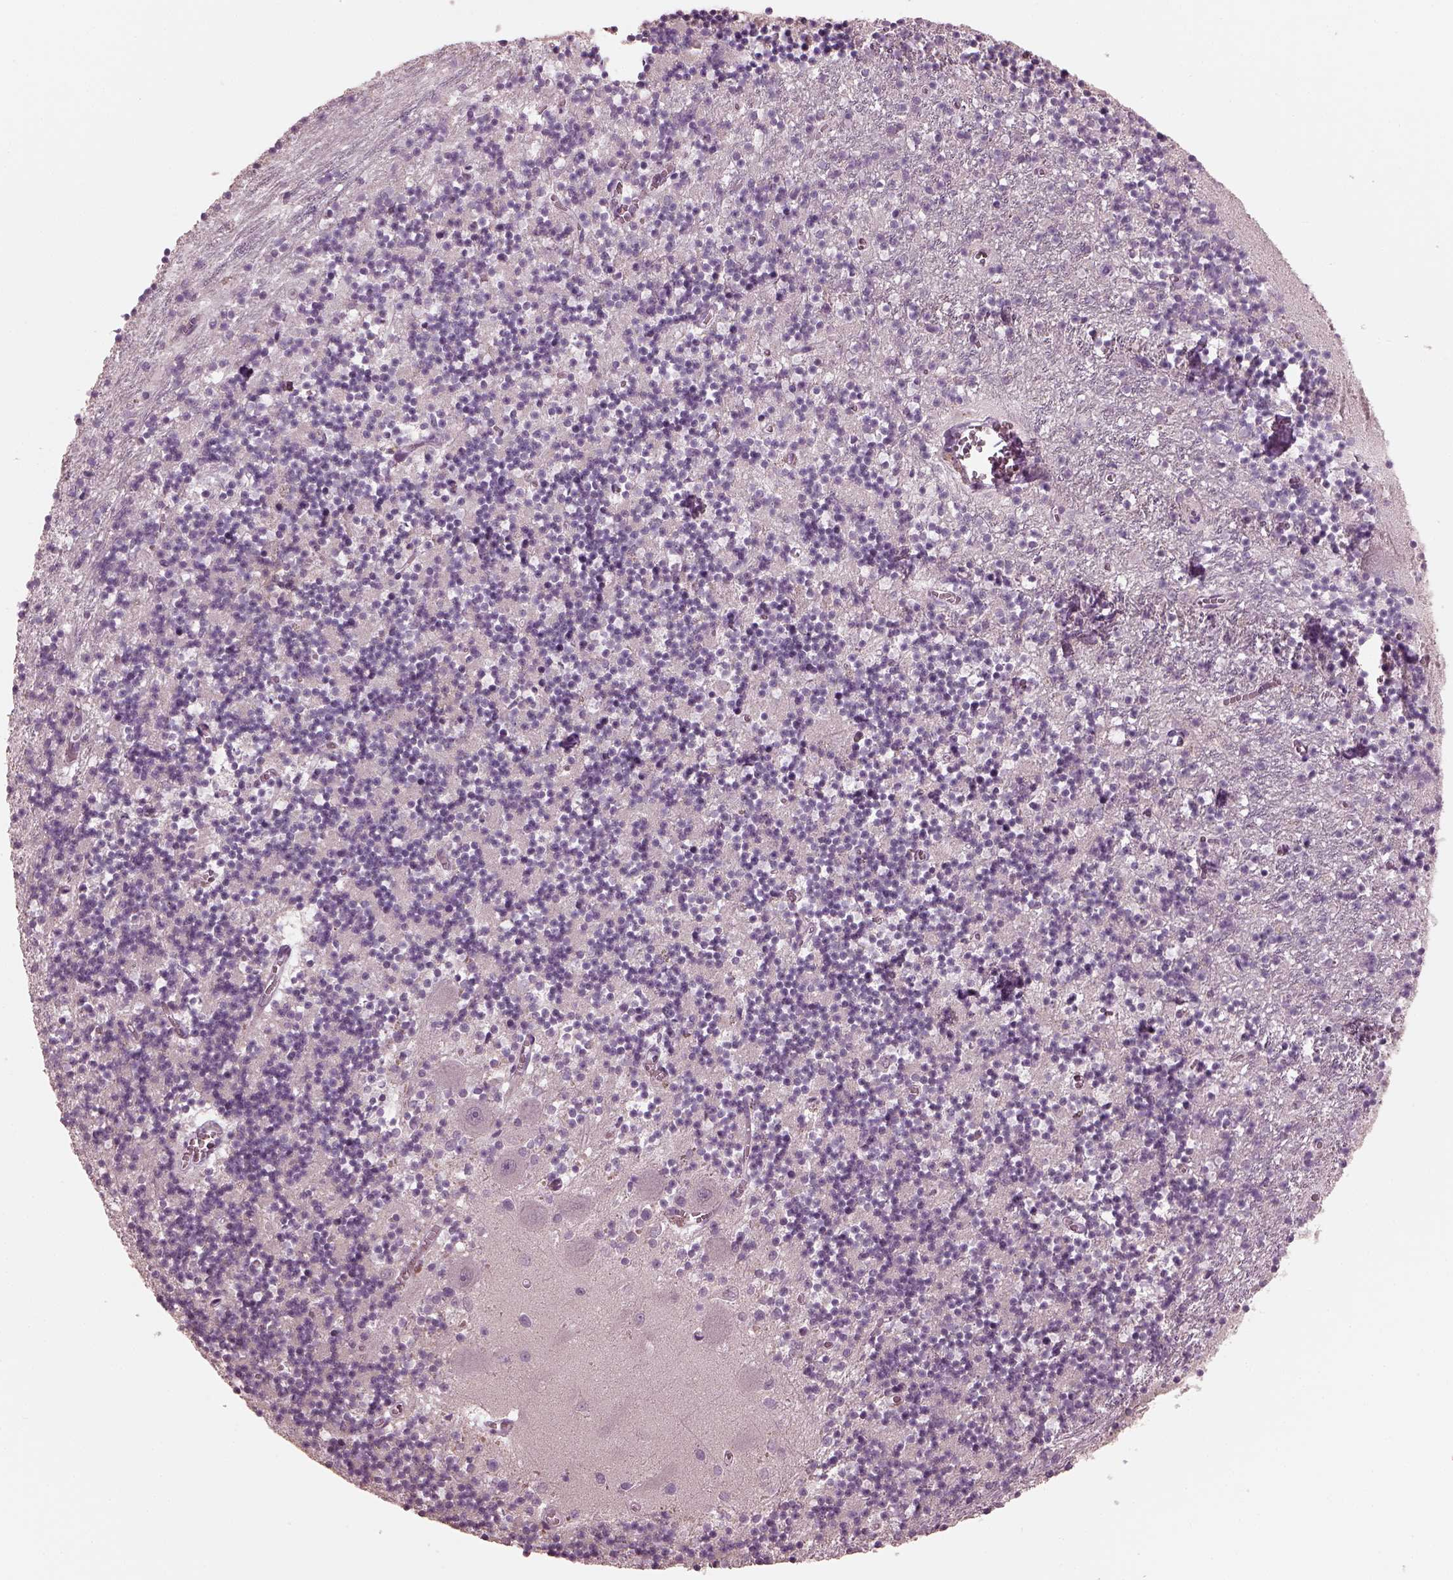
{"staining": {"intensity": "negative", "quantity": "none", "location": "none"}, "tissue": "cerebellum", "cell_type": "Cells in granular layer", "image_type": "normal", "snomed": [{"axis": "morphology", "description": "Normal tissue, NOS"}, {"axis": "topography", "description": "Cerebellum"}], "caption": "Histopathology image shows no significant protein staining in cells in granular layer of benign cerebellum. The staining was performed using DAB (3,3'-diaminobenzidine) to visualize the protein expression in brown, while the nuclei were stained in blue with hematoxylin (Magnification: 20x).", "gene": "OPTC", "patient": {"sex": "female", "age": 64}}